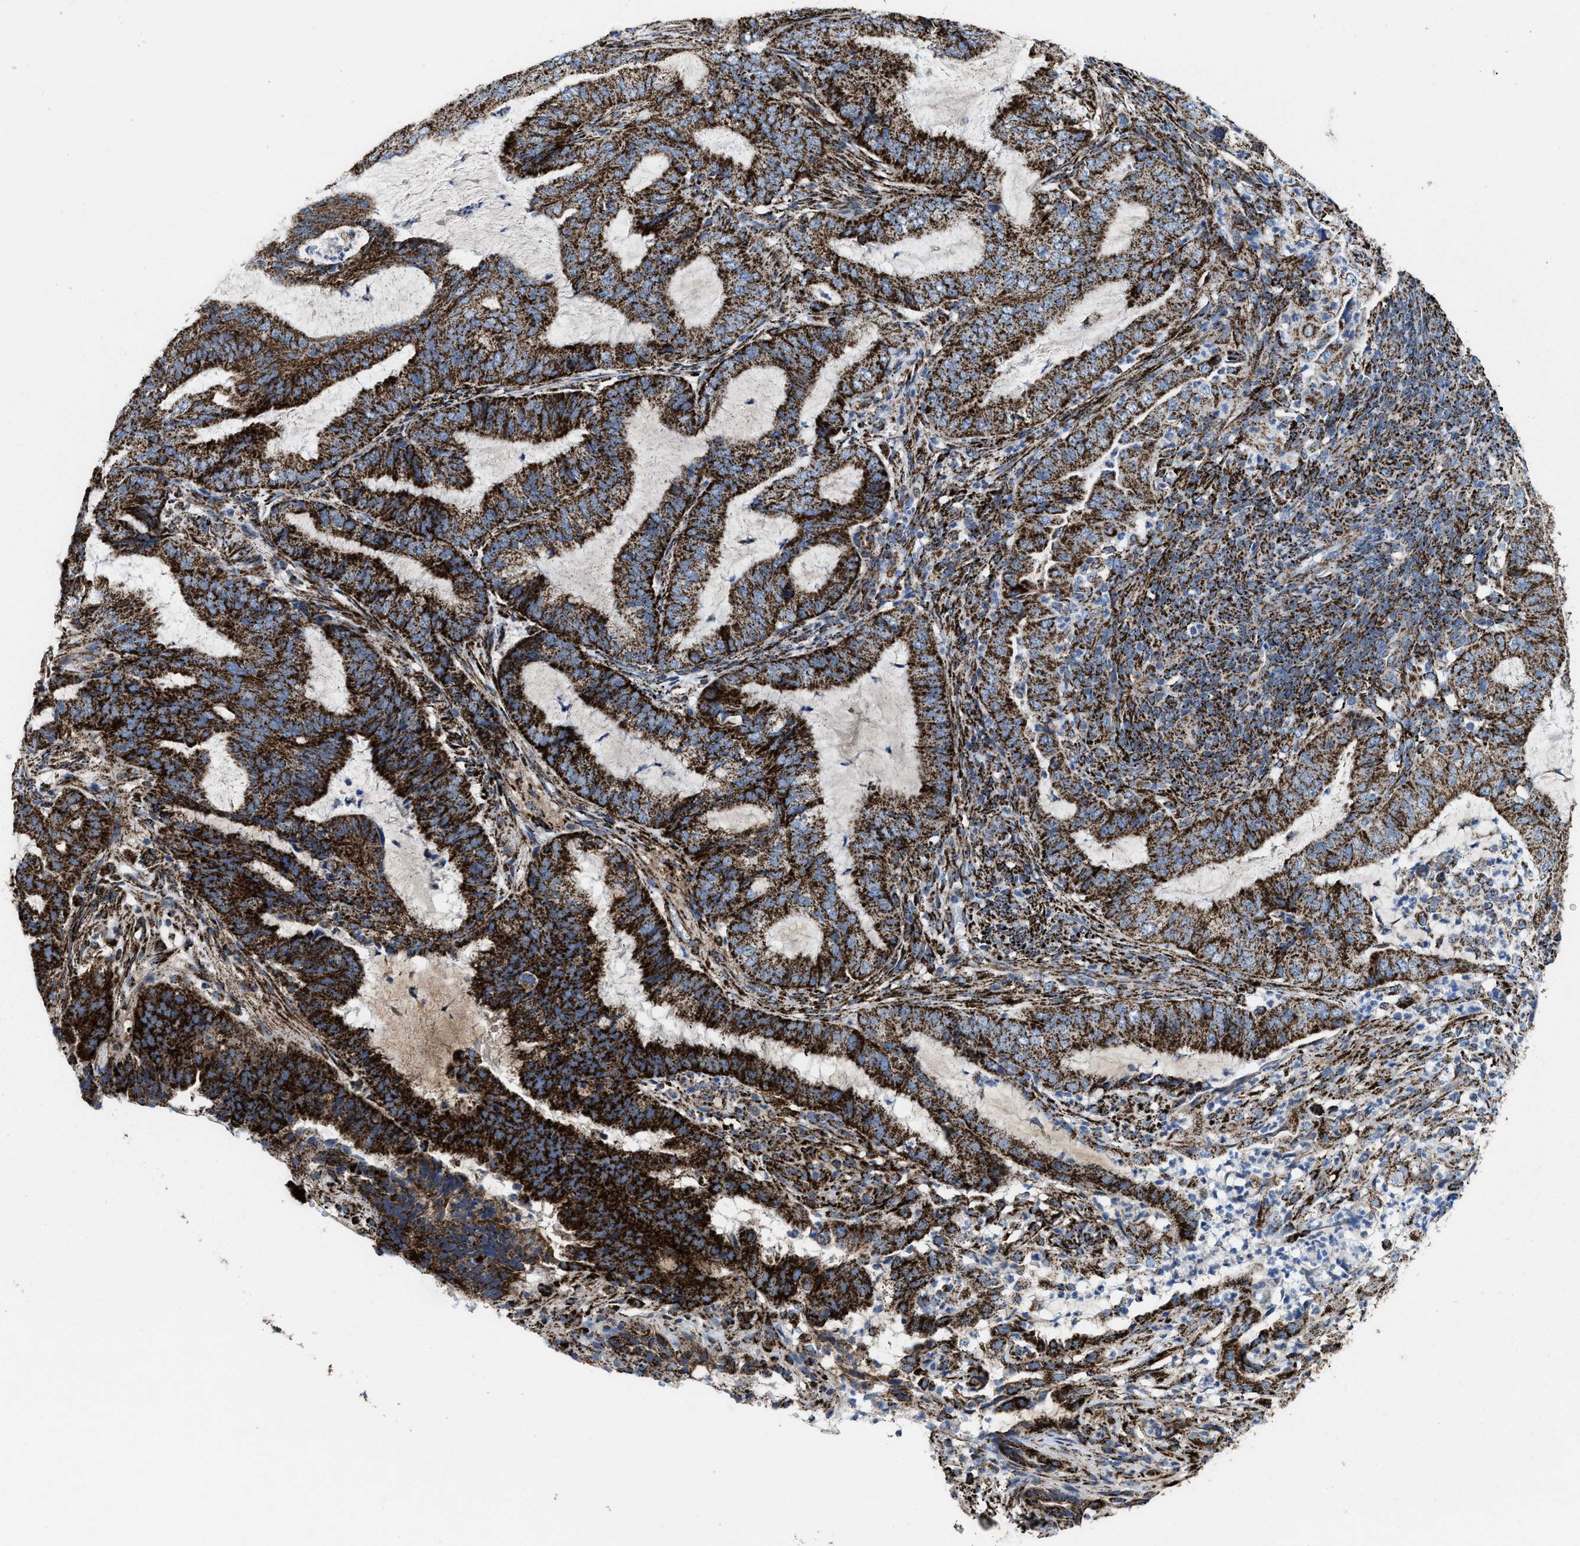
{"staining": {"intensity": "strong", "quantity": ">75%", "location": "cytoplasmic/membranous"}, "tissue": "endometrial cancer", "cell_type": "Tumor cells", "image_type": "cancer", "snomed": [{"axis": "morphology", "description": "Adenocarcinoma, NOS"}, {"axis": "topography", "description": "Endometrium"}], "caption": "Endometrial adenocarcinoma stained with immunohistochemistry displays strong cytoplasmic/membranous staining in approximately >75% of tumor cells. (DAB (3,3'-diaminobenzidine) = brown stain, brightfield microscopy at high magnification).", "gene": "ALDH1B1", "patient": {"sex": "female", "age": 51}}